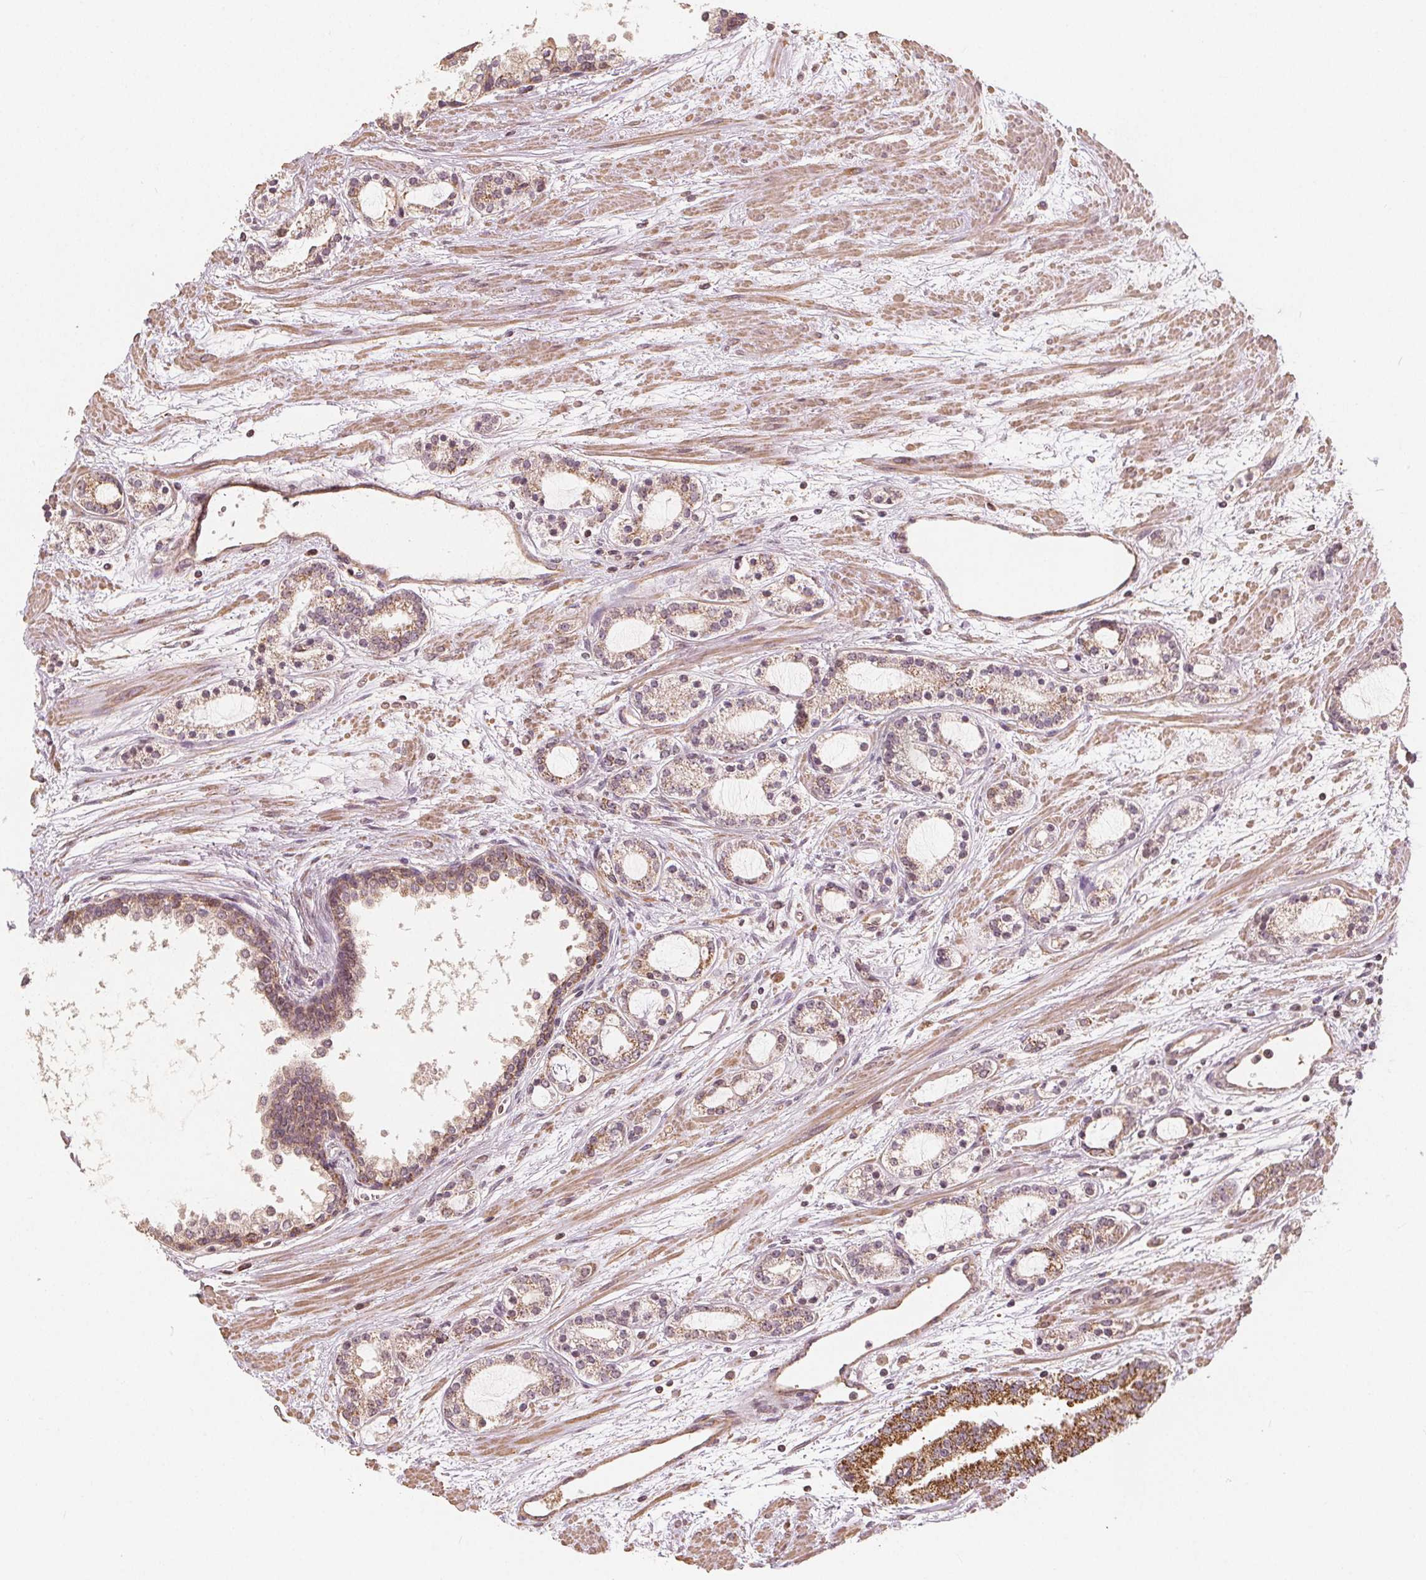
{"staining": {"intensity": "weak", "quantity": ">75%", "location": "cytoplasmic/membranous"}, "tissue": "prostate cancer", "cell_type": "Tumor cells", "image_type": "cancer", "snomed": [{"axis": "morphology", "description": "Adenocarcinoma, Medium grade"}, {"axis": "topography", "description": "Prostate"}], "caption": "DAB immunohistochemical staining of prostate cancer (medium-grade adenocarcinoma) displays weak cytoplasmic/membranous protein staining in about >75% of tumor cells.", "gene": "PEX26", "patient": {"sex": "male", "age": 57}}